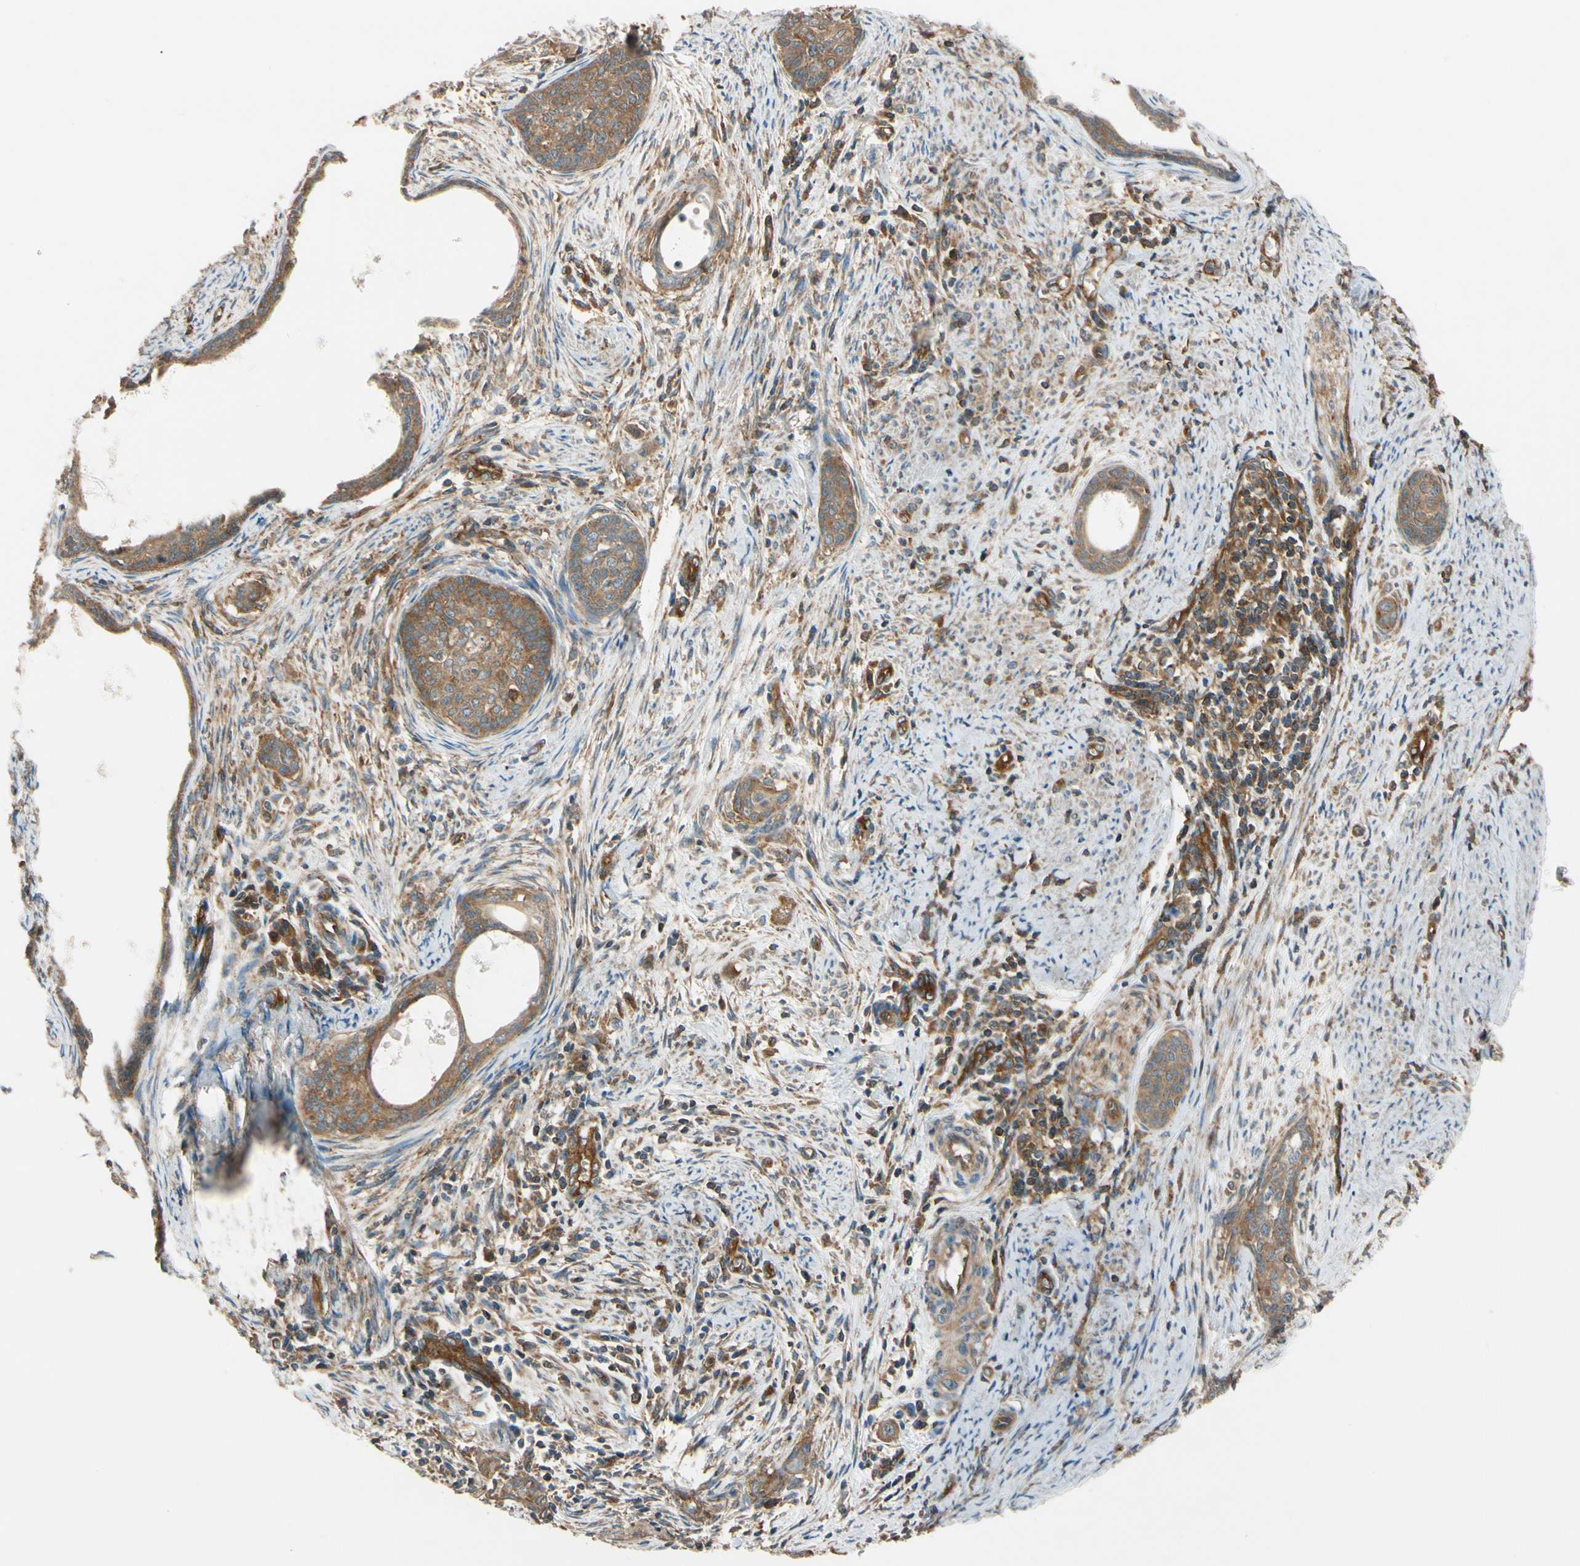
{"staining": {"intensity": "moderate", "quantity": ">75%", "location": "cytoplasmic/membranous"}, "tissue": "cervical cancer", "cell_type": "Tumor cells", "image_type": "cancer", "snomed": [{"axis": "morphology", "description": "Squamous cell carcinoma, NOS"}, {"axis": "topography", "description": "Cervix"}], "caption": "A brown stain shows moderate cytoplasmic/membranous staining of a protein in cervical cancer tumor cells.", "gene": "EPS15", "patient": {"sex": "female", "age": 33}}